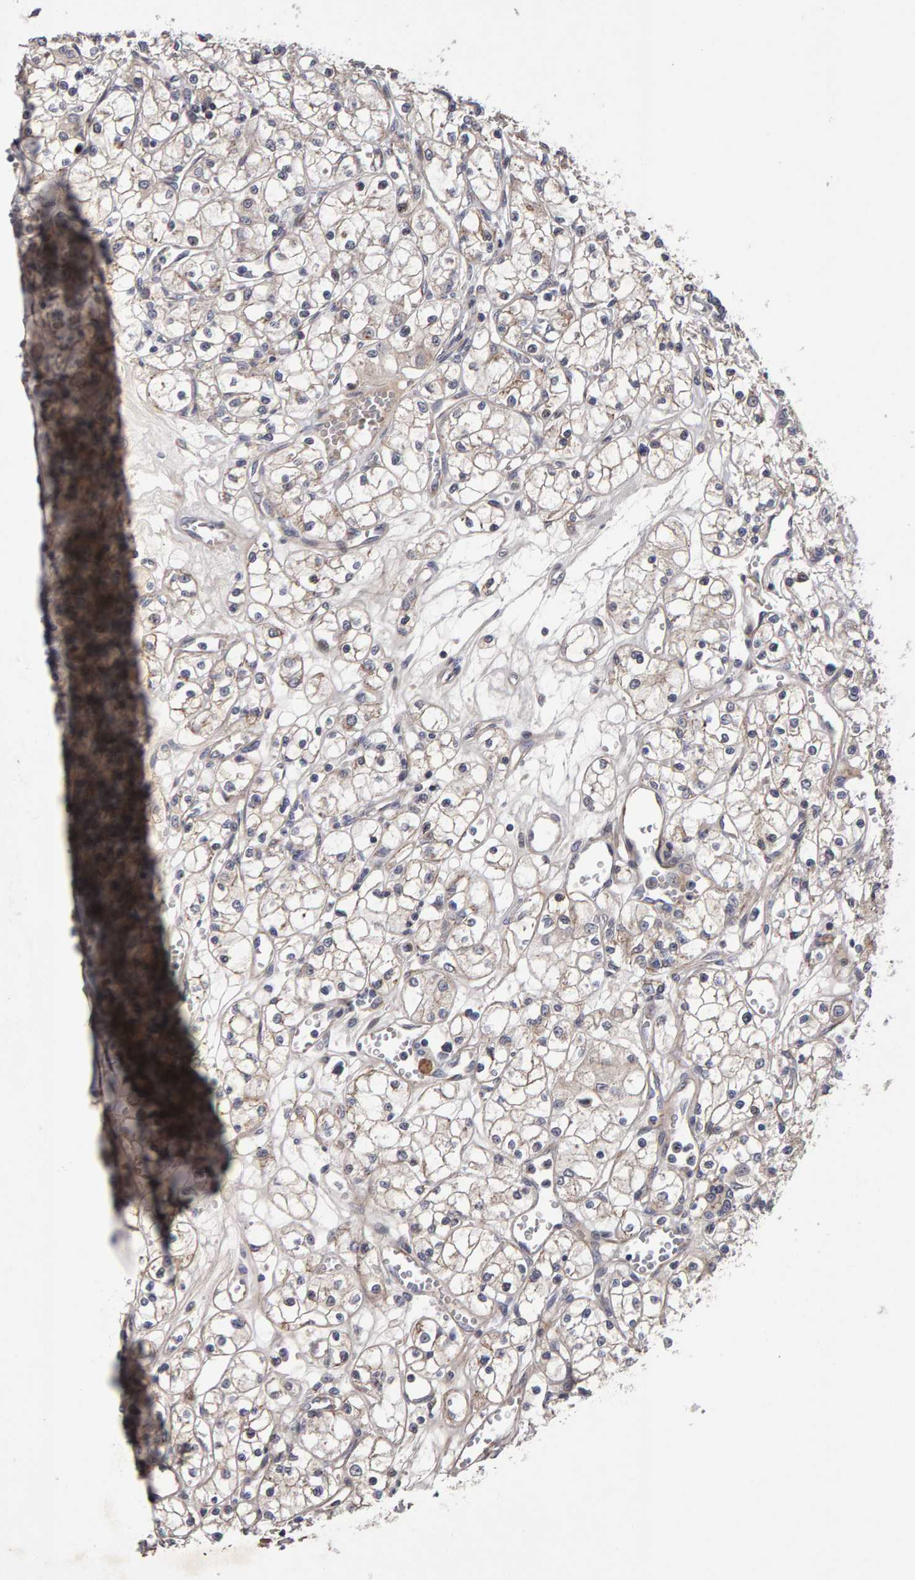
{"staining": {"intensity": "weak", "quantity": "25%-75%", "location": "cytoplasmic/membranous"}, "tissue": "renal cancer", "cell_type": "Tumor cells", "image_type": "cancer", "snomed": [{"axis": "morphology", "description": "Adenocarcinoma, NOS"}, {"axis": "topography", "description": "Kidney"}], "caption": "Renal cancer (adenocarcinoma) tissue displays weak cytoplasmic/membranous expression in about 25%-75% of tumor cells Nuclei are stained in blue.", "gene": "CANT1", "patient": {"sex": "female", "age": 59}}